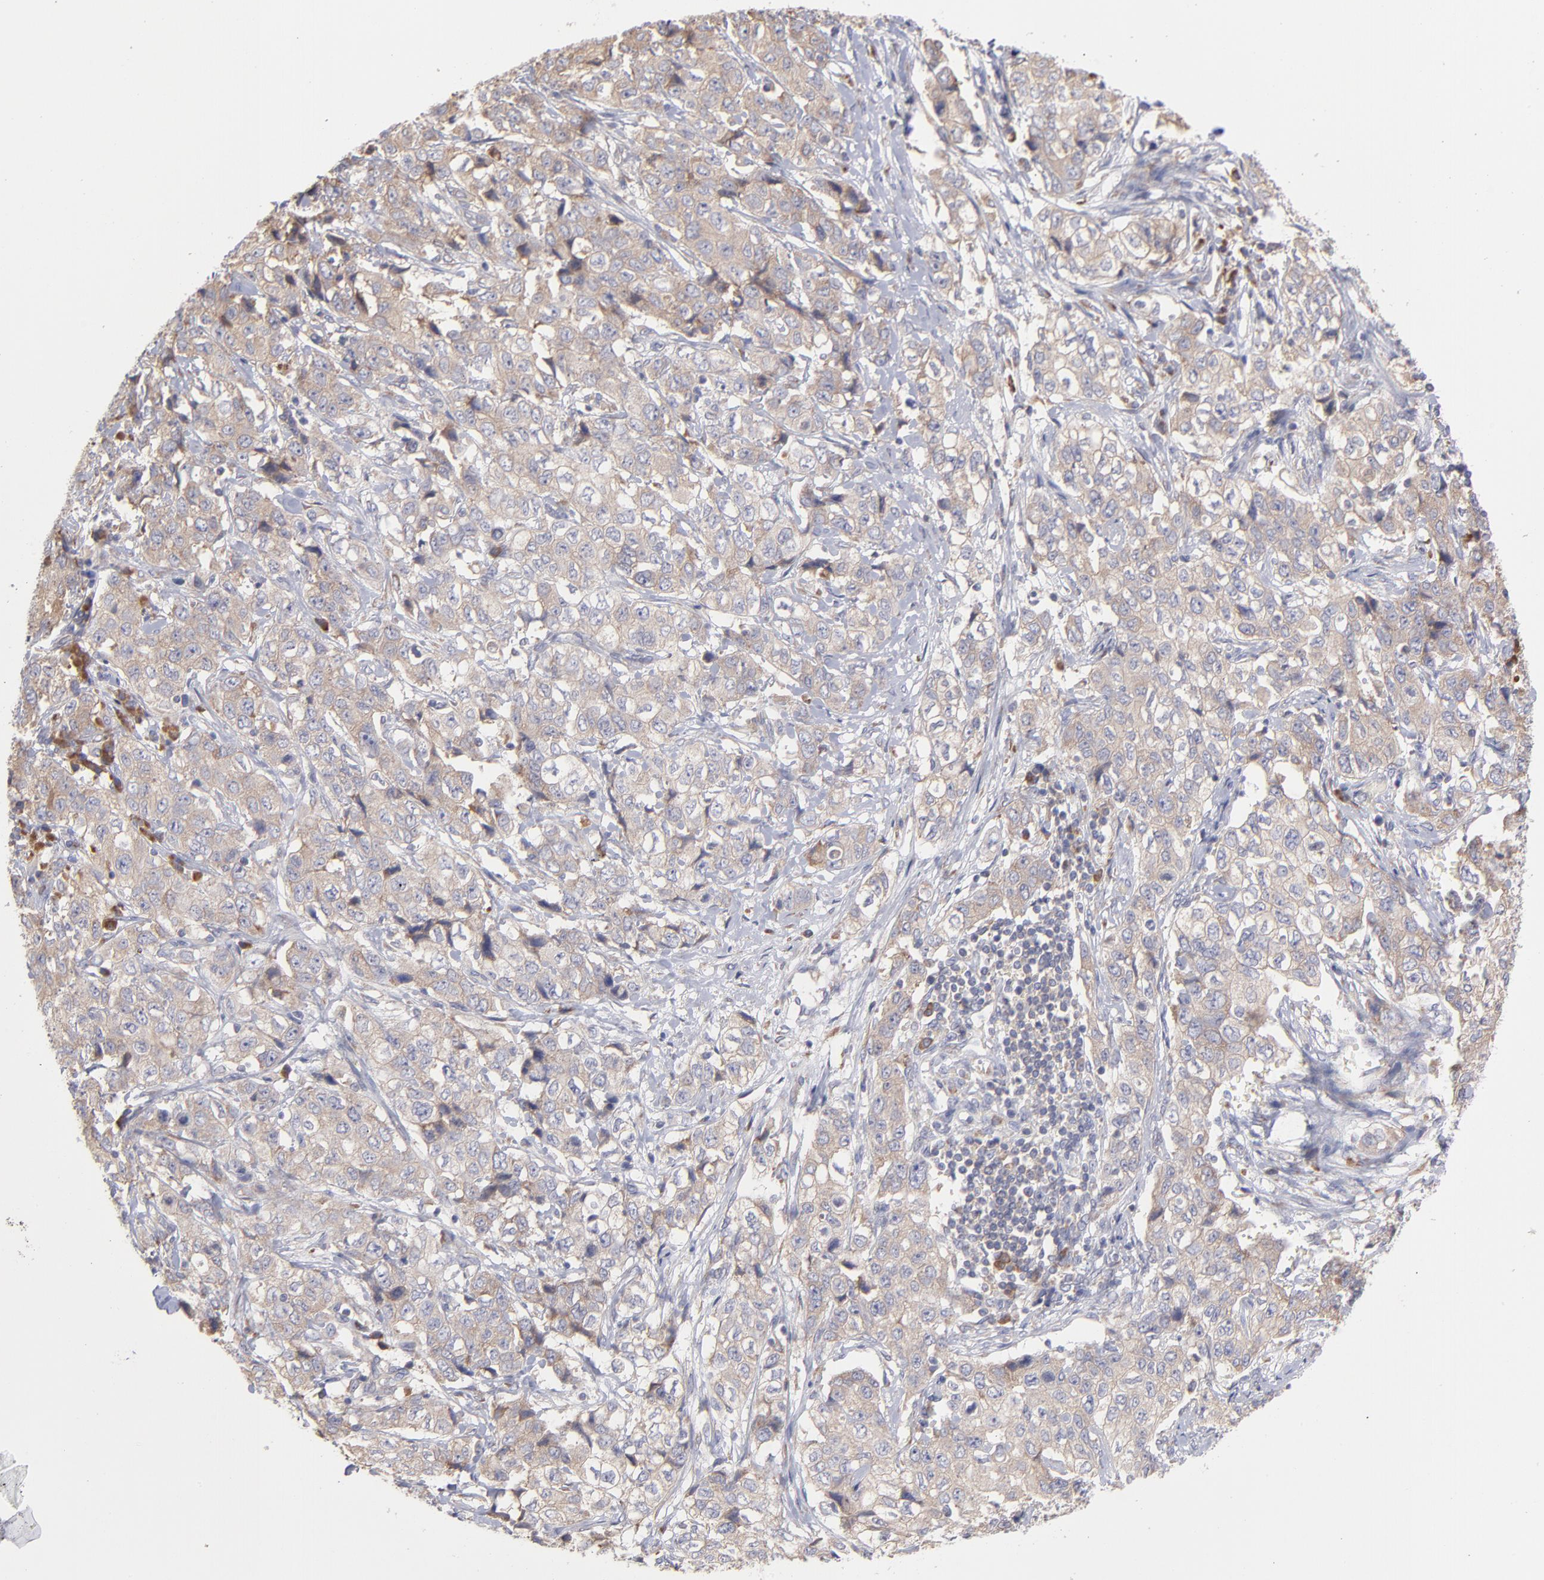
{"staining": {"intensity": "weak", "quantity": "<25%", "location": "cytoplasmic/membranous"}, "tissue": "stomach cancer", "cell_type": "Tumor cells", "image_type": "cancer", "snomed": [{"axis": "morphology", "description": "Adenocarcinoma, NOS"}, {"axis": "topography", "description": "Stomach"}], "caption": "The photomicrograph reveals no significant staining in tumor cells of stomach cancer. (Stains: DAB immunohistochemistry (IHC) with hematoxylin counter stain, Microscopy: brightfield microscopy at high magnification).", "gene": "RPLP0", "patient": {"sex": "male", "age": 48}}